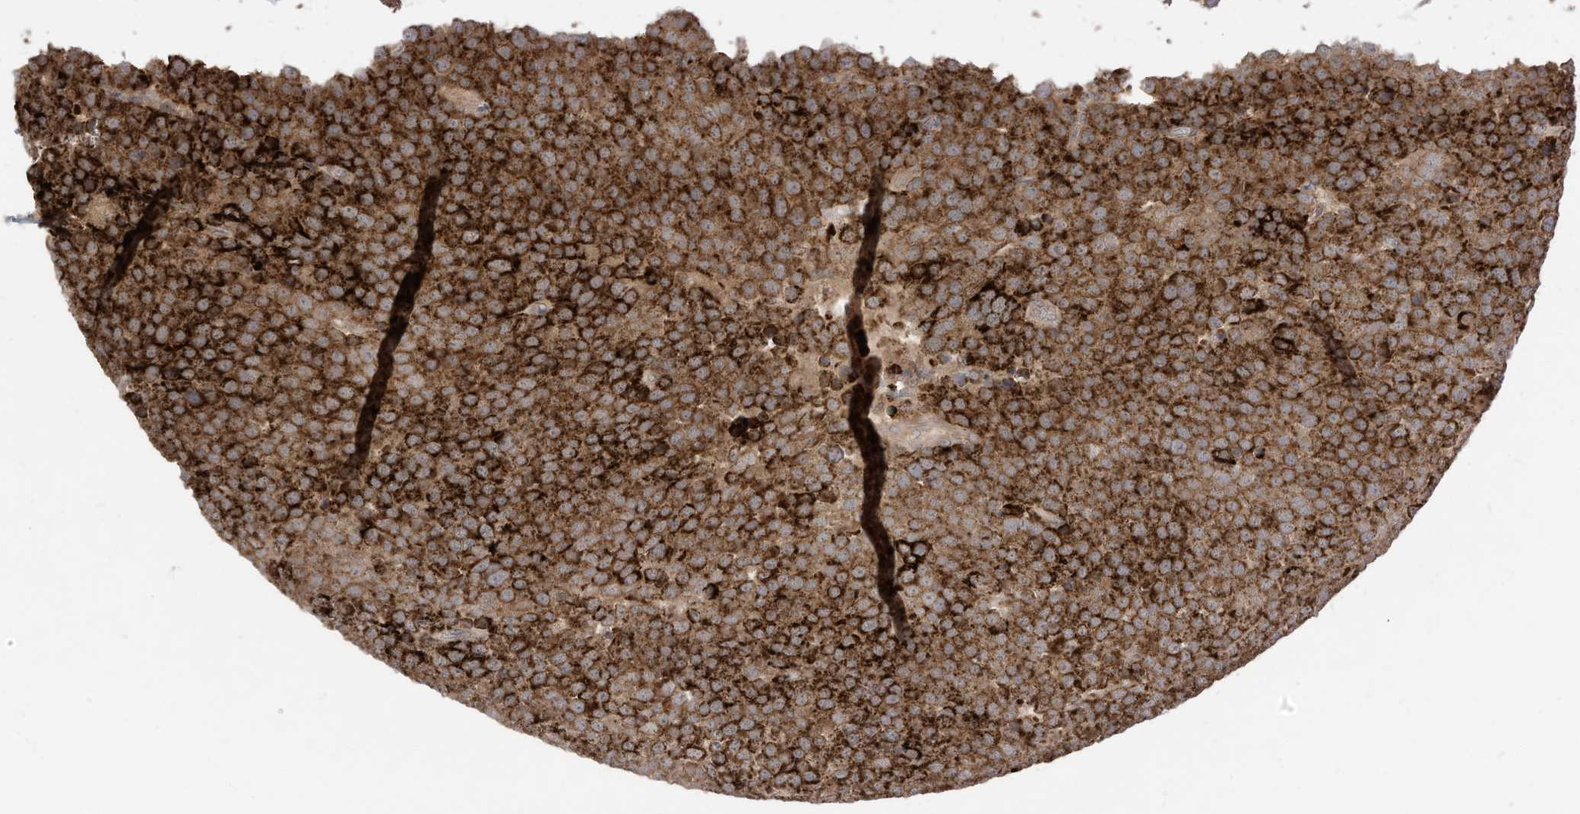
{"staining": {"intensity": "strong", "quantity": ">75%", "location": "cytoplasmic/membranous"}, "tissue": "testis cancer", "cell_type": "Tumor cells", "image_type": "cancer", "snomed": [{"axis": "morphology", "description": "Seminoma, NOS"}, {"axis": "topography", "description": "Testis"}], "caption": "Protein staining of testis cancer (seminoma) tissue shows strong cytoplasmic/membranous expression in approximately >75% of tumor cells.", "gene": "CNKSR1", "patient": {"sex": "male", "age": 71}}